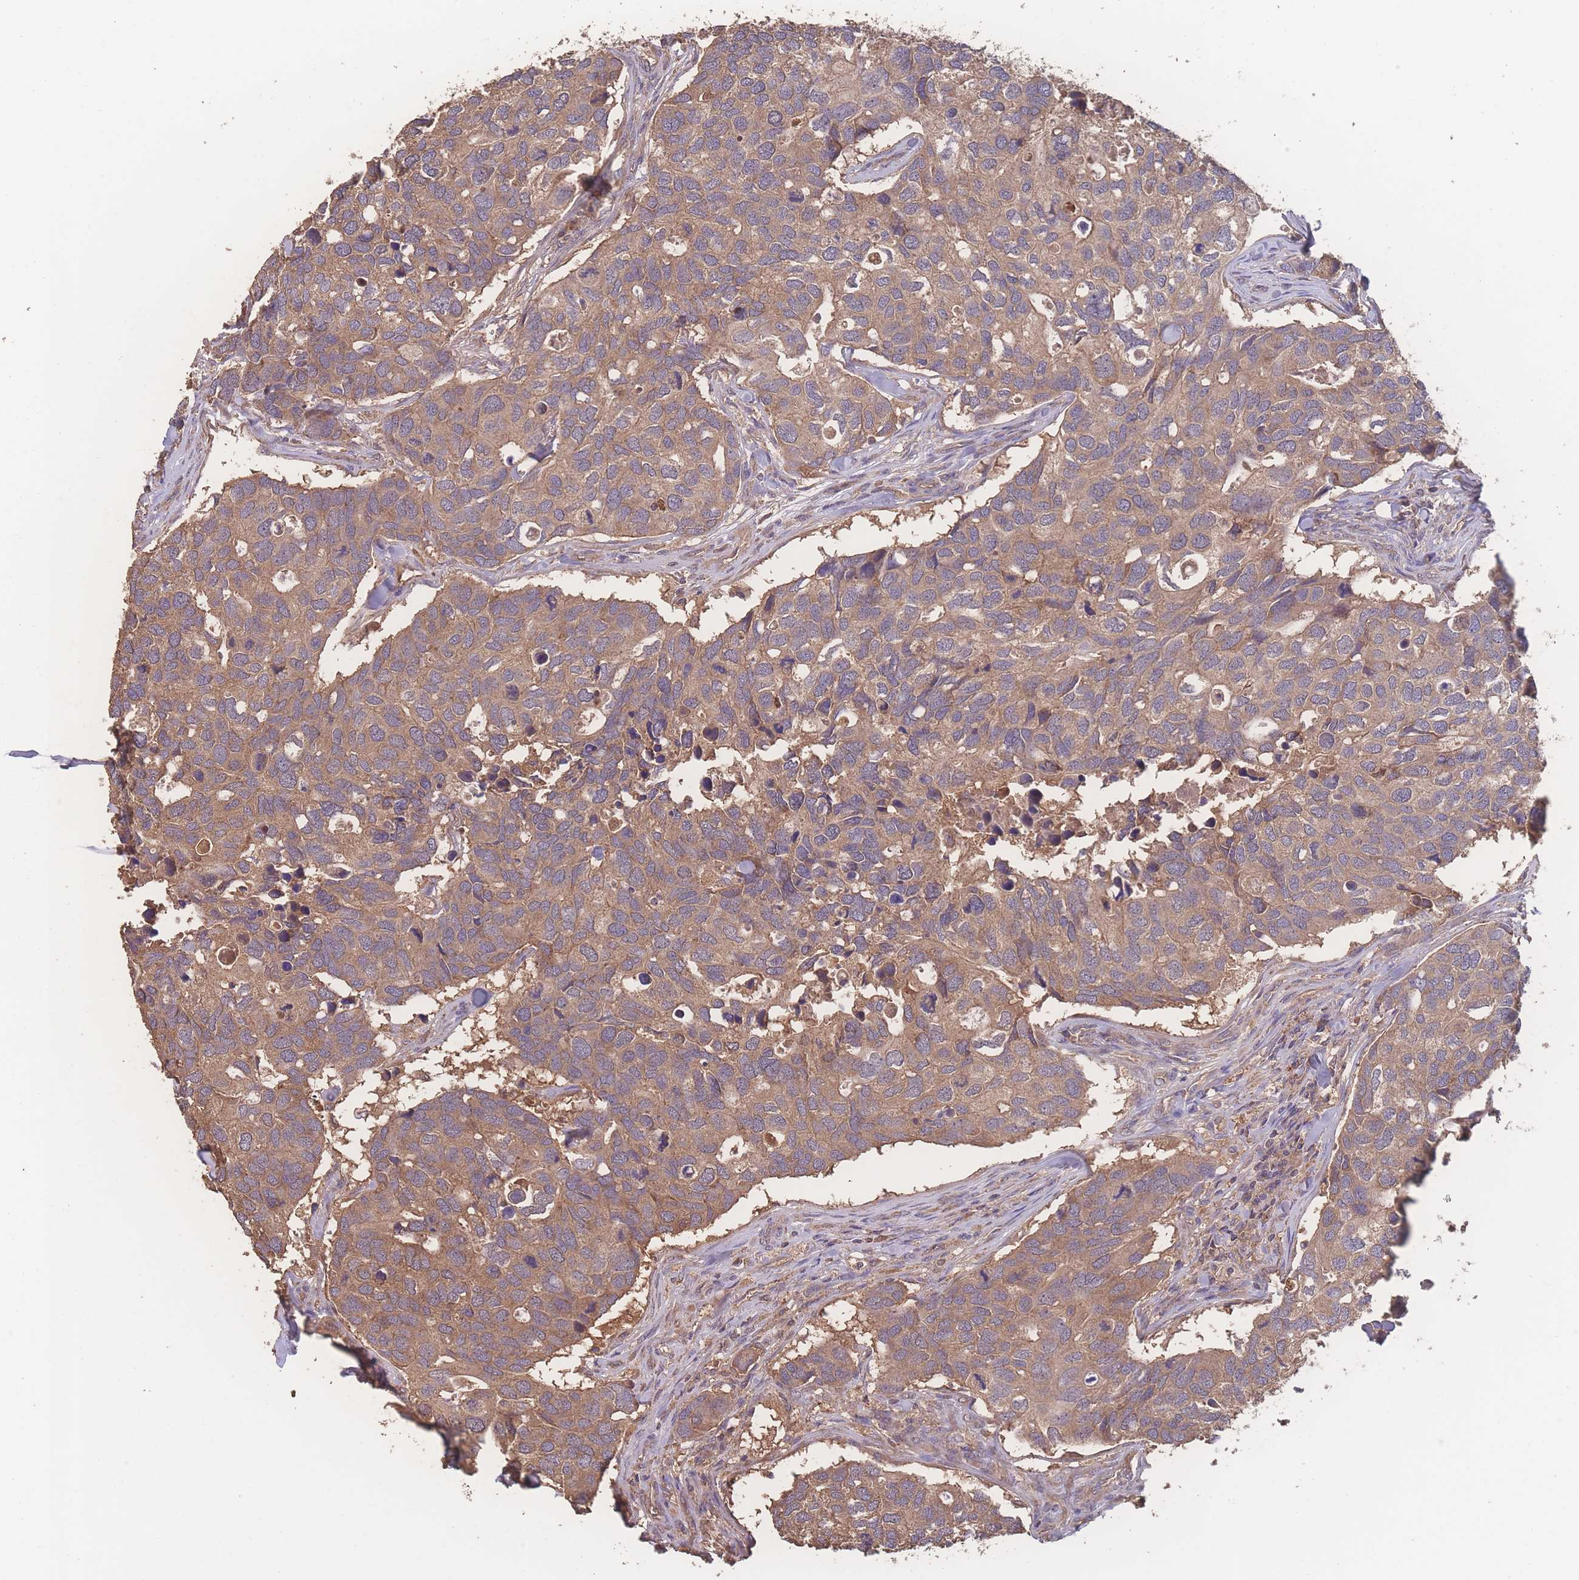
{"staining": {"intensity": "moderate", "quantity": ">75%", "location": "cytoplasmic/membranous"}, "tissue": "breast cancer", "cell_type": "Tumor cells", "image_type": "cancer", "snomed": [{"axis": "morphology", "description": "Duct carcinoma"}, {"axis": "topography", "description": "Breast"}], "caption": "IHC of breast cancer (invasive ductal carcinoma) reveals medium levels of moderate cytoplasmic/membranous staining in approximately >75% of tumor cells.", "gene": "ATXN10", "patient": {"sex": "female", "age": 83}}